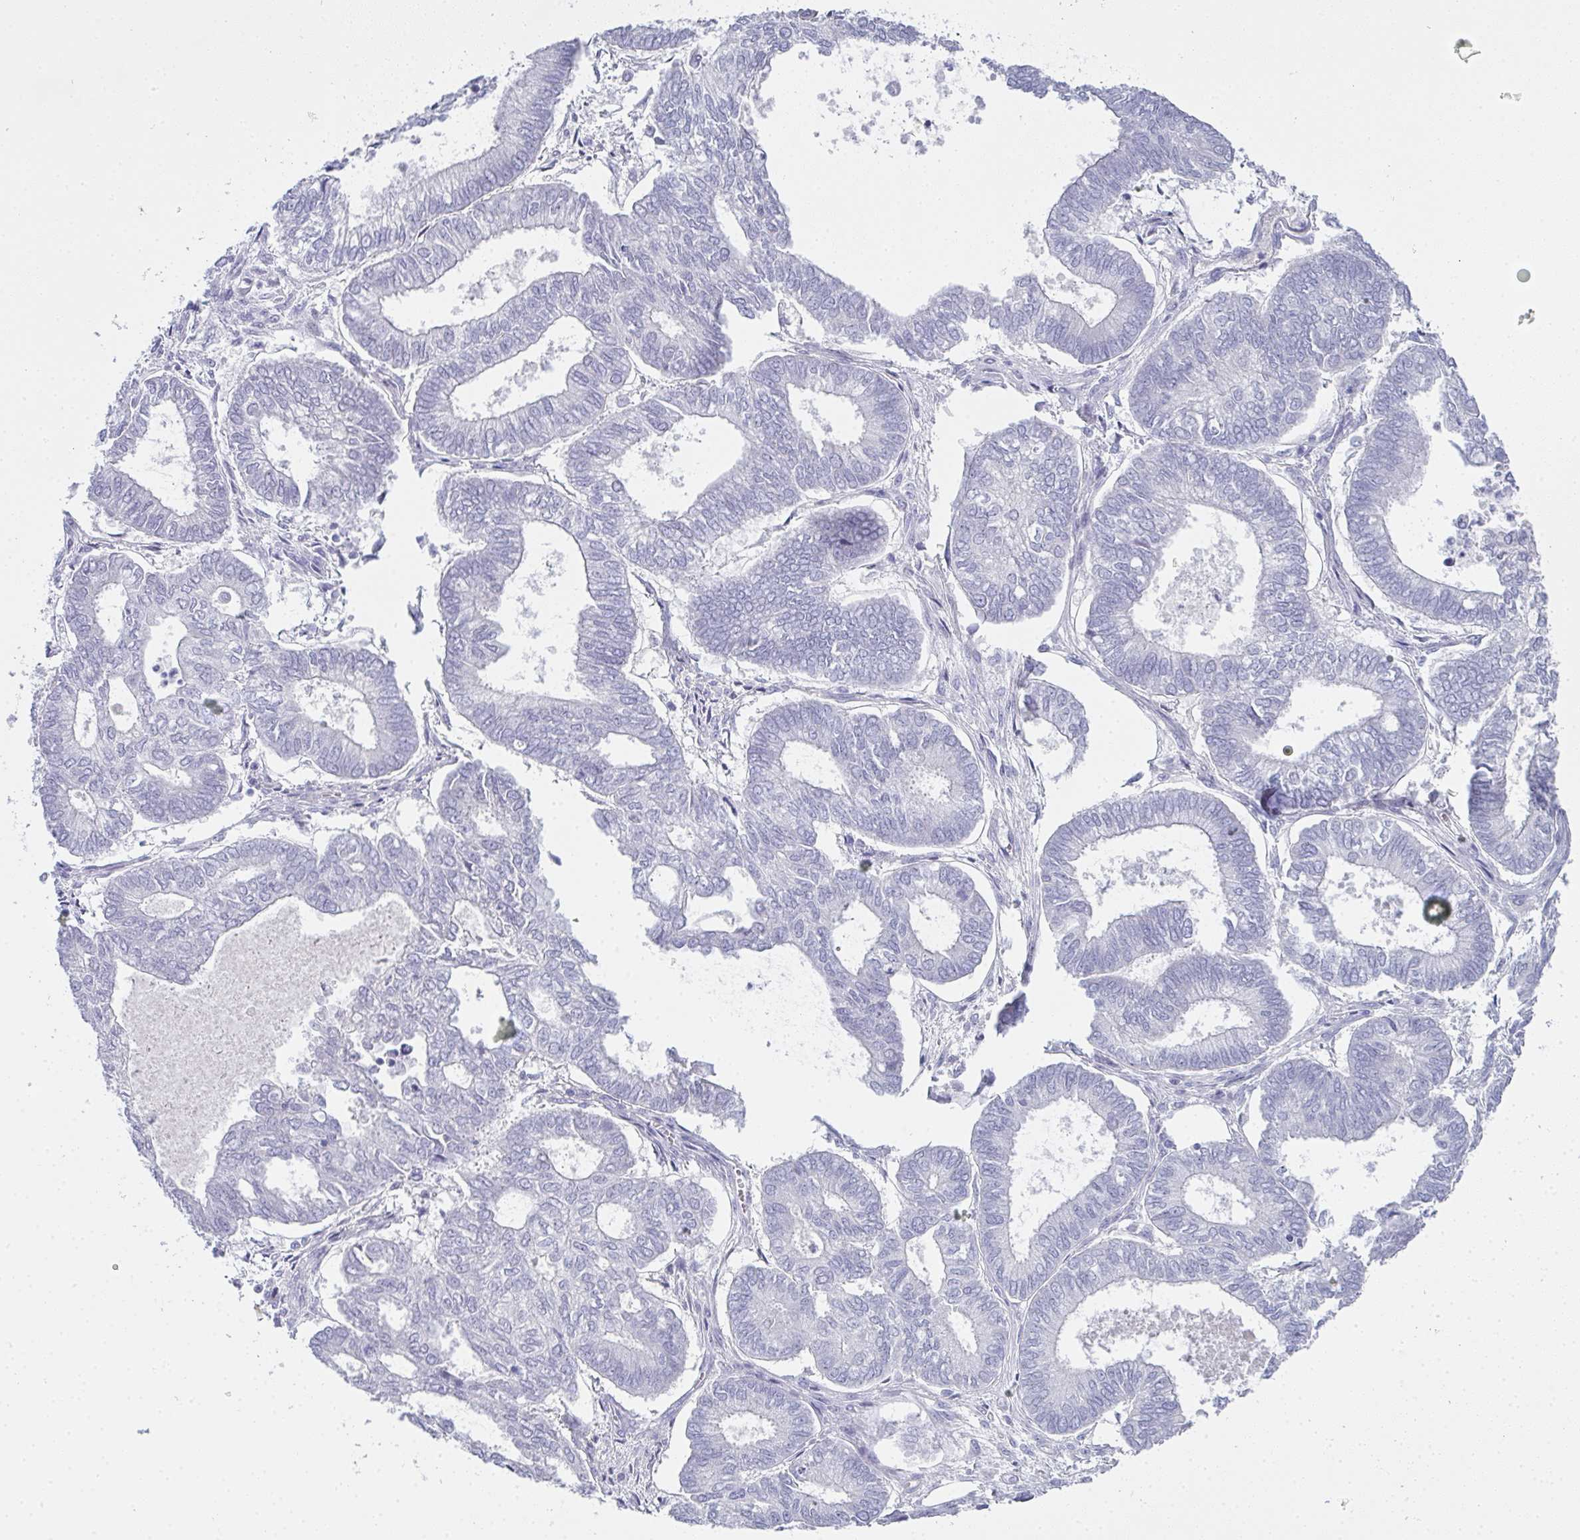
{"staining": {"intensity": "negative", "quantity": "none", "location": "none"}, "tissue": "ovarian cancer", "cell_type": "Tumor cells", "image_type": "cancer", "snomed": [{"axis": "morphology", "description": "Carcinoma, endometroid"}, {"axis": "topography", "description": "Ovary"}], "caption": "Tumor cells are negative for protein expression in human ovarian cancer (endometroid carcinoma).", "gene": "SLC36A2", "patient": {"sex": "female", "age": 64}}